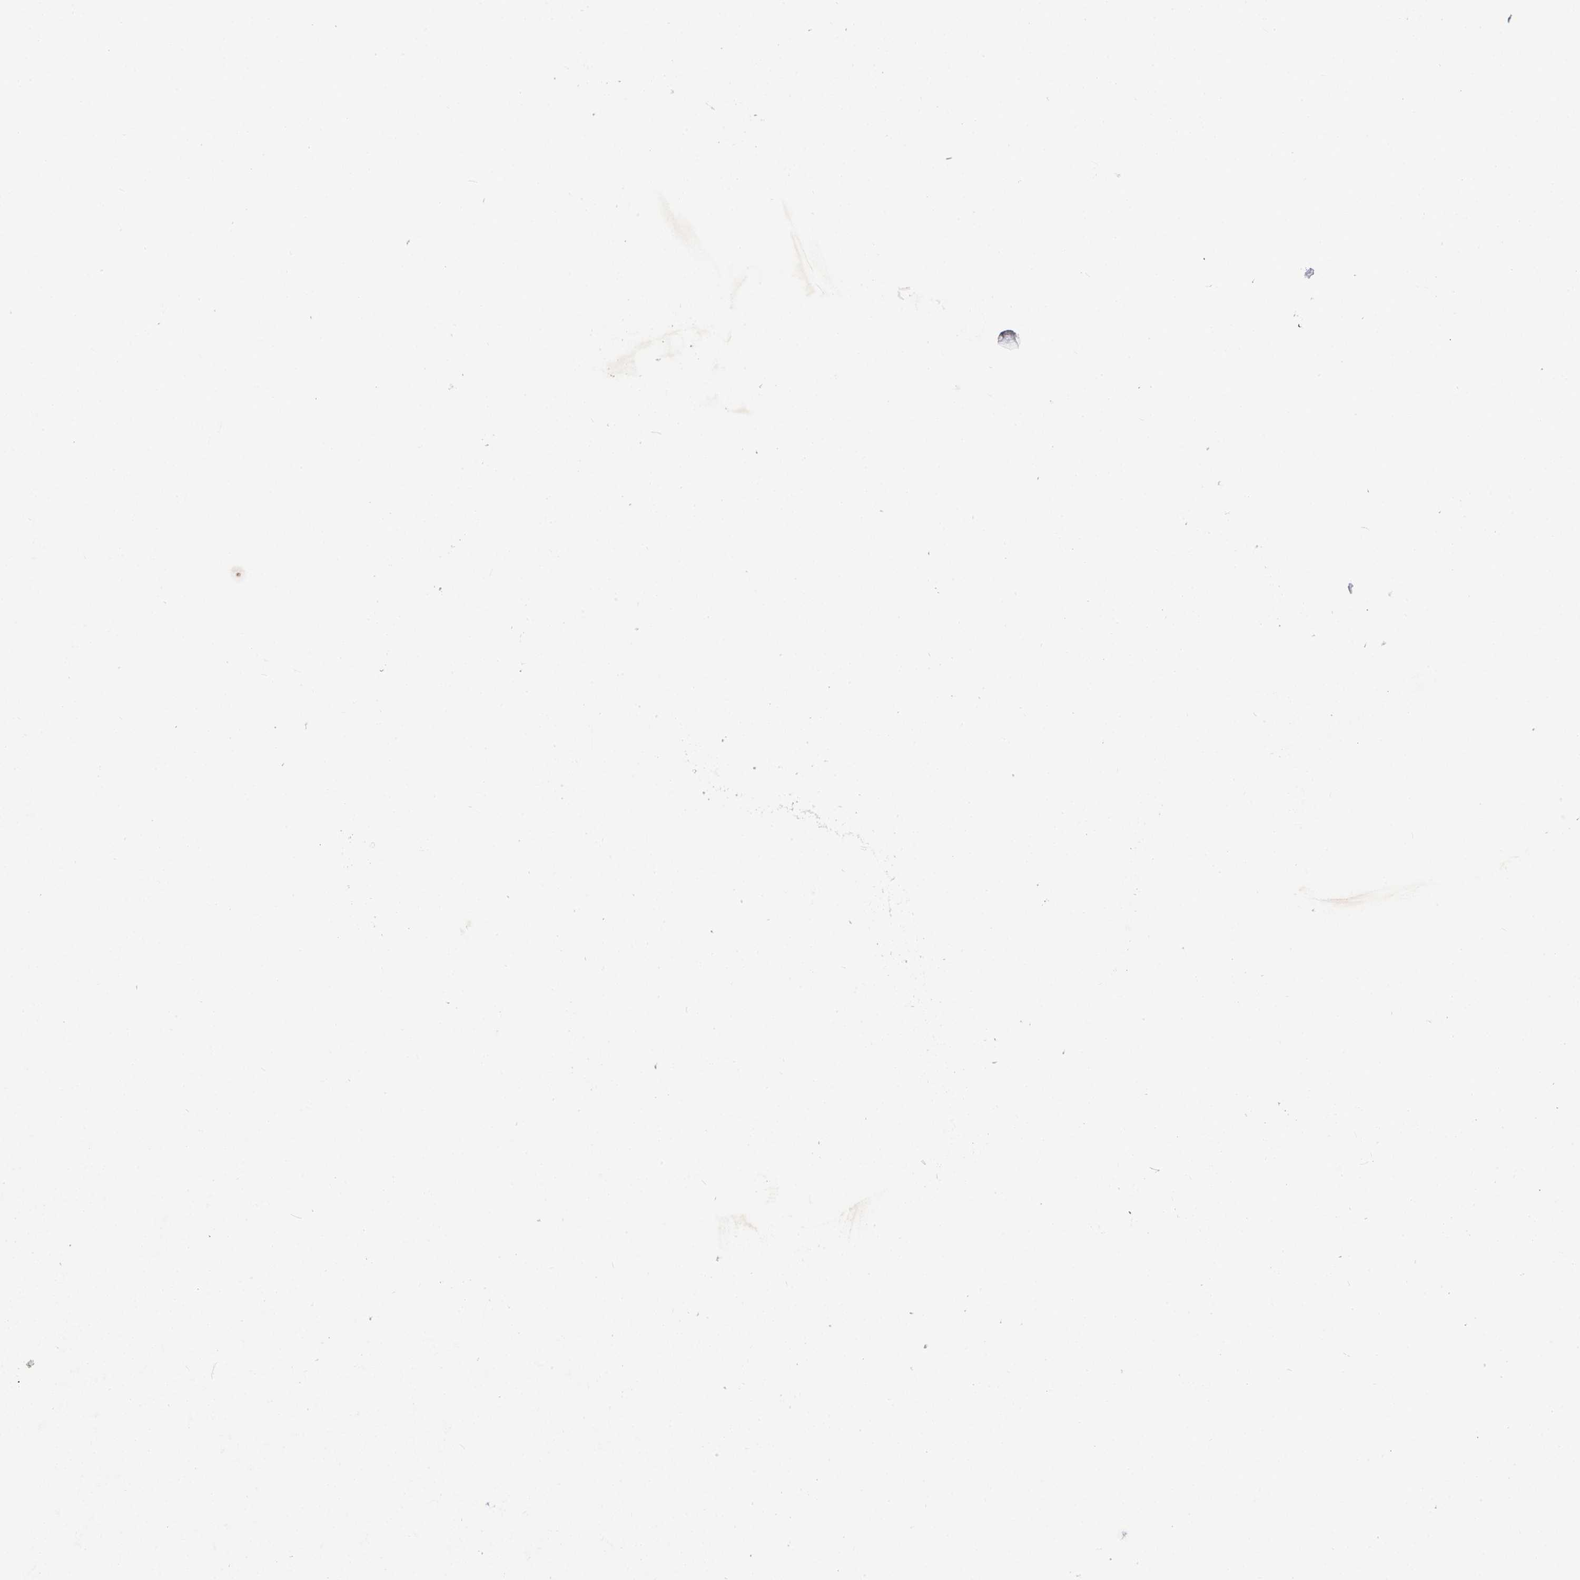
{"staining": {"intensity": "negative", "quantity": "none", "location": "none"}, "tissue": "lung cancer", "cell_type": "Tumor cells", "image_type": "cancer", "snomed": [{"axis": "morphology", "description": "Squamous cell carcinoma, NOS"}, {"axis": "topography", "description": "Lung"}], "caption": "A histopathology image of lung cancer (squamous cell carcinoma) stained for a protein reveals no brown staining in tumor cells.", "gene": "GALNT13", "patient": {"sex": "female", "age": 72}}